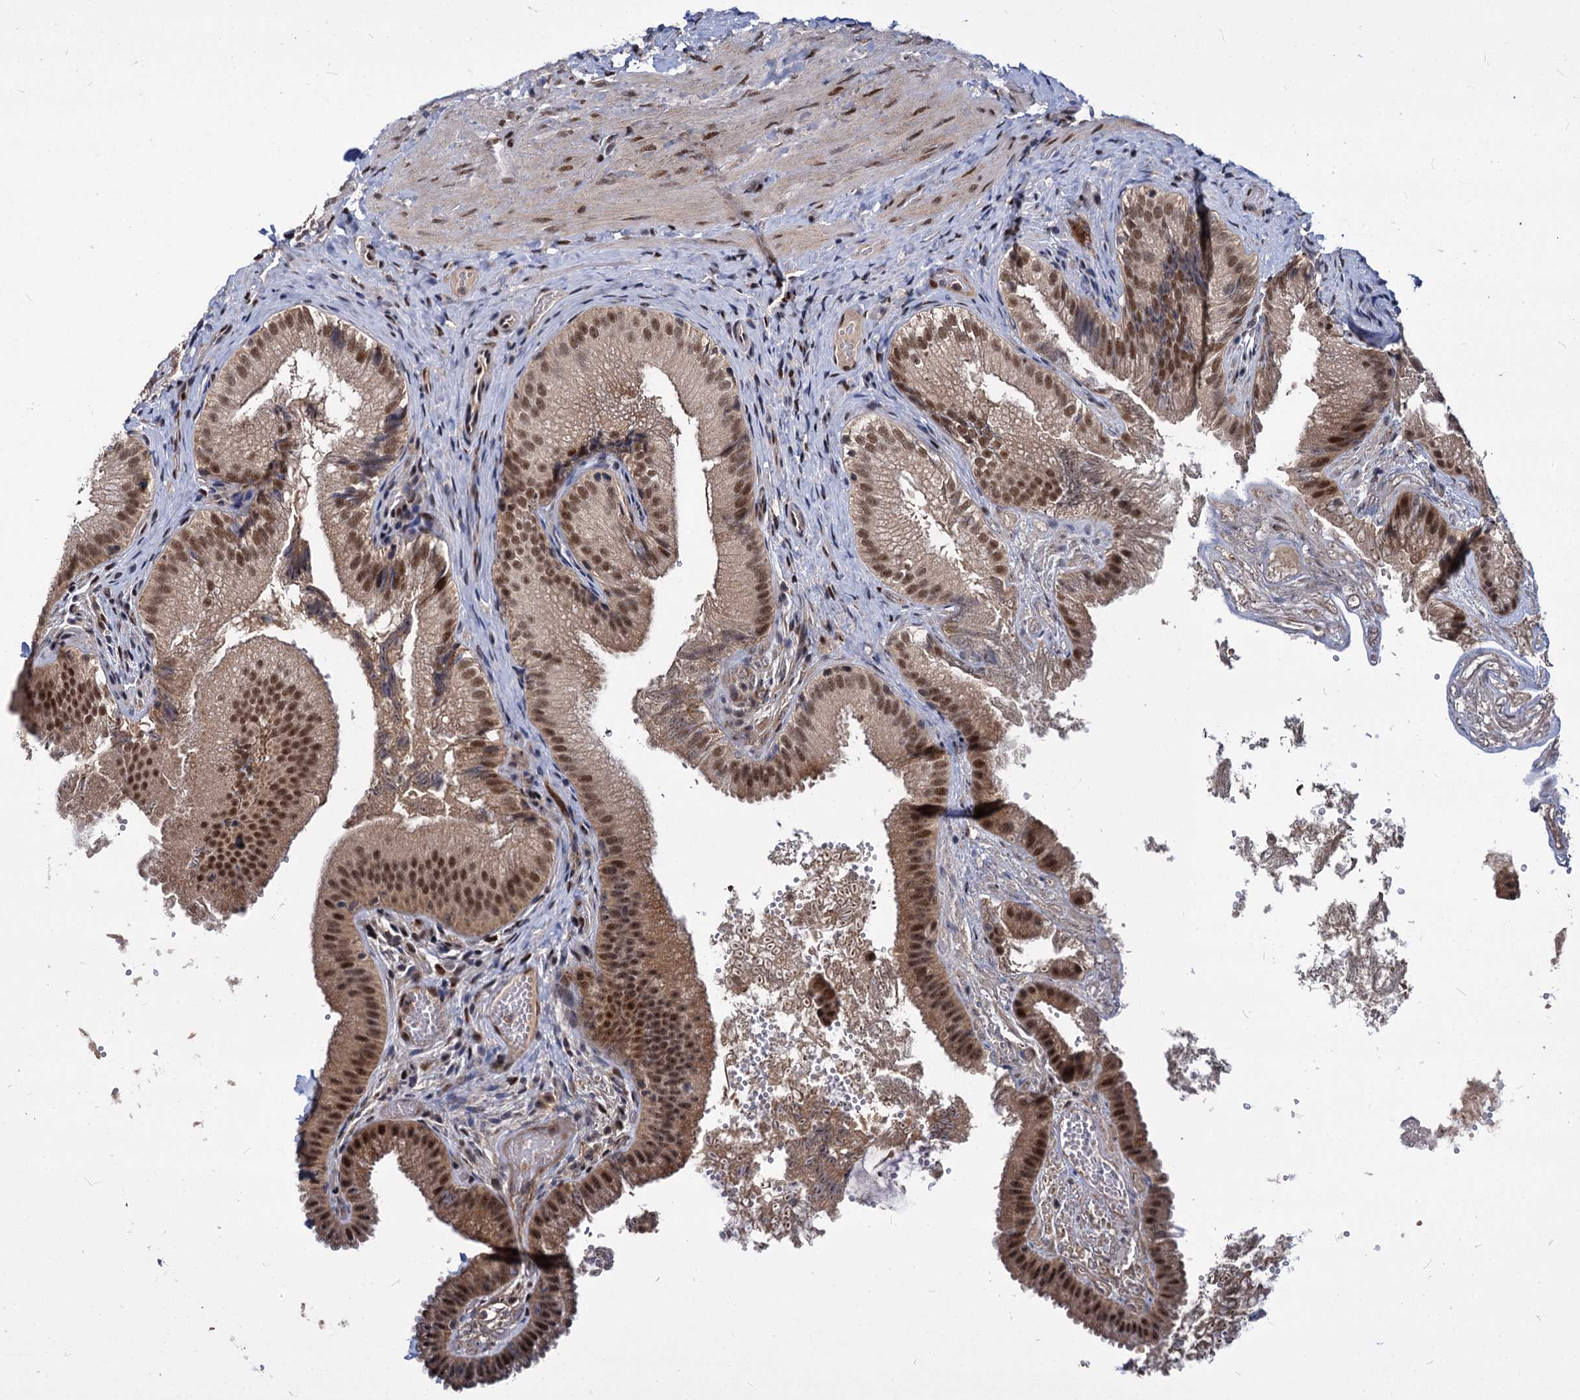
{"staining": {"intensity": "moderate", "quantity": ">75%", "location": "nuclear"}, "tissue": "gallbladder", "cell_type": "Glandular cells", "image_type": "normal", "snomed": [{"axis": "morphology", "description": "Normal tissue, NOS"}, {"axis": "topography", "description": "Gallbladder"}], "caption": "Immunohistochemistry (IHC) (DAB (3,3'-diaminobenzidine)) staining of benign human gallbladder displays moderate nuclear protein positivity in about >75% of glandular cells. The protein of interest is shown in brown color, while the nuclei are stained blue.", "gene": "MAML2", "patient": {"sex": "female", "age": 30}}